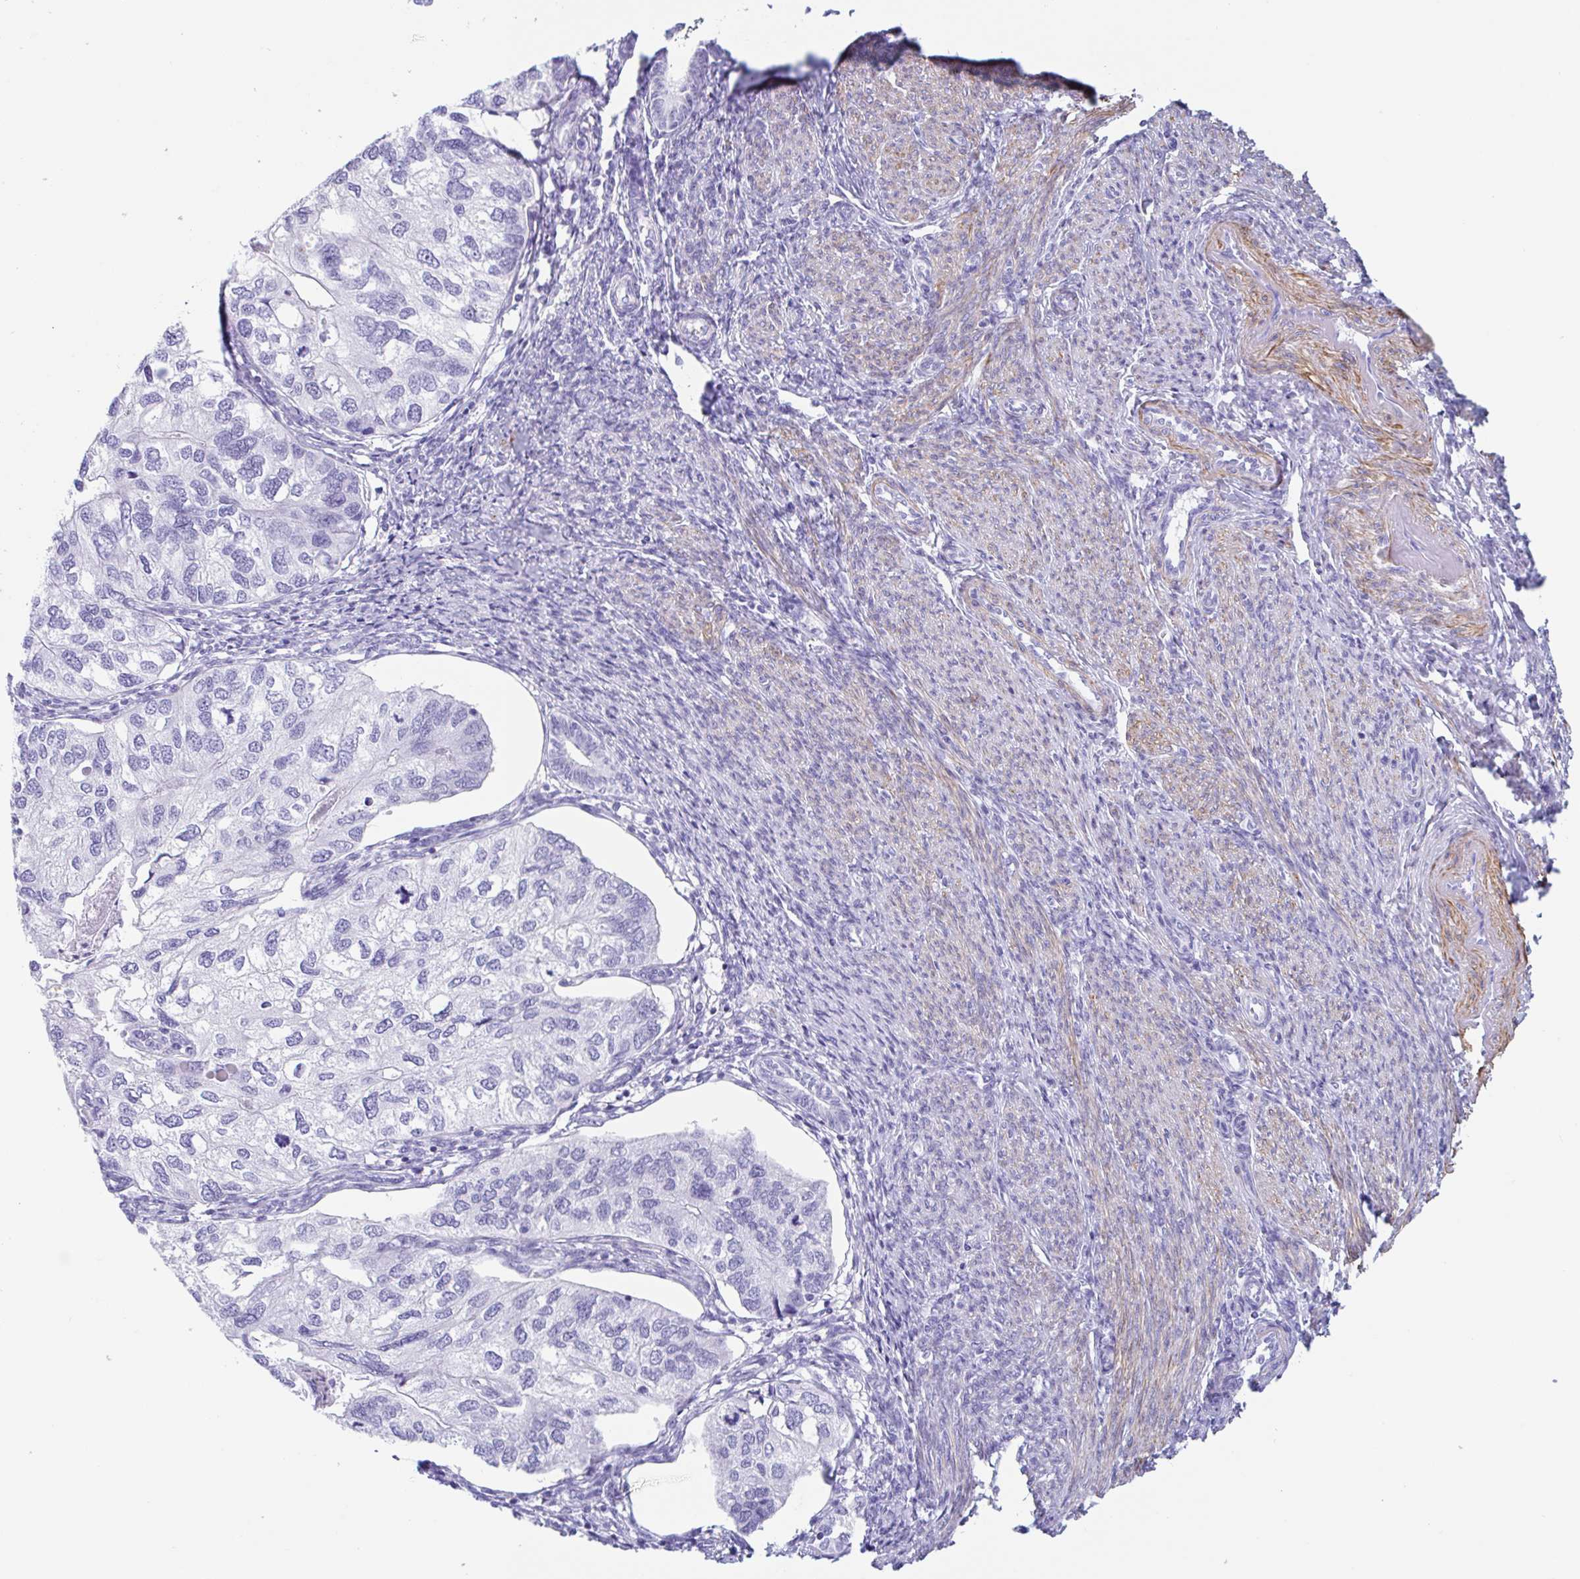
{"staining": {"intensity": "negative", "quantity": "none", "location": "none"}, "tissue": "endometrial cancer", "cell_type": "Tumor cells", "image_type": "cancer", "snomed": [{"axis": "morphology", "description": "Carcinoma, NOS"}, {"axis": "topography", "description": "Uterus"}], "caption": "This is an IHC photomicrograph of human carcinoma (endometrial). There is no positivity in tumor cells.", "gene": "TAS2R41", "patient": {"sex": "female", "age": 76}}